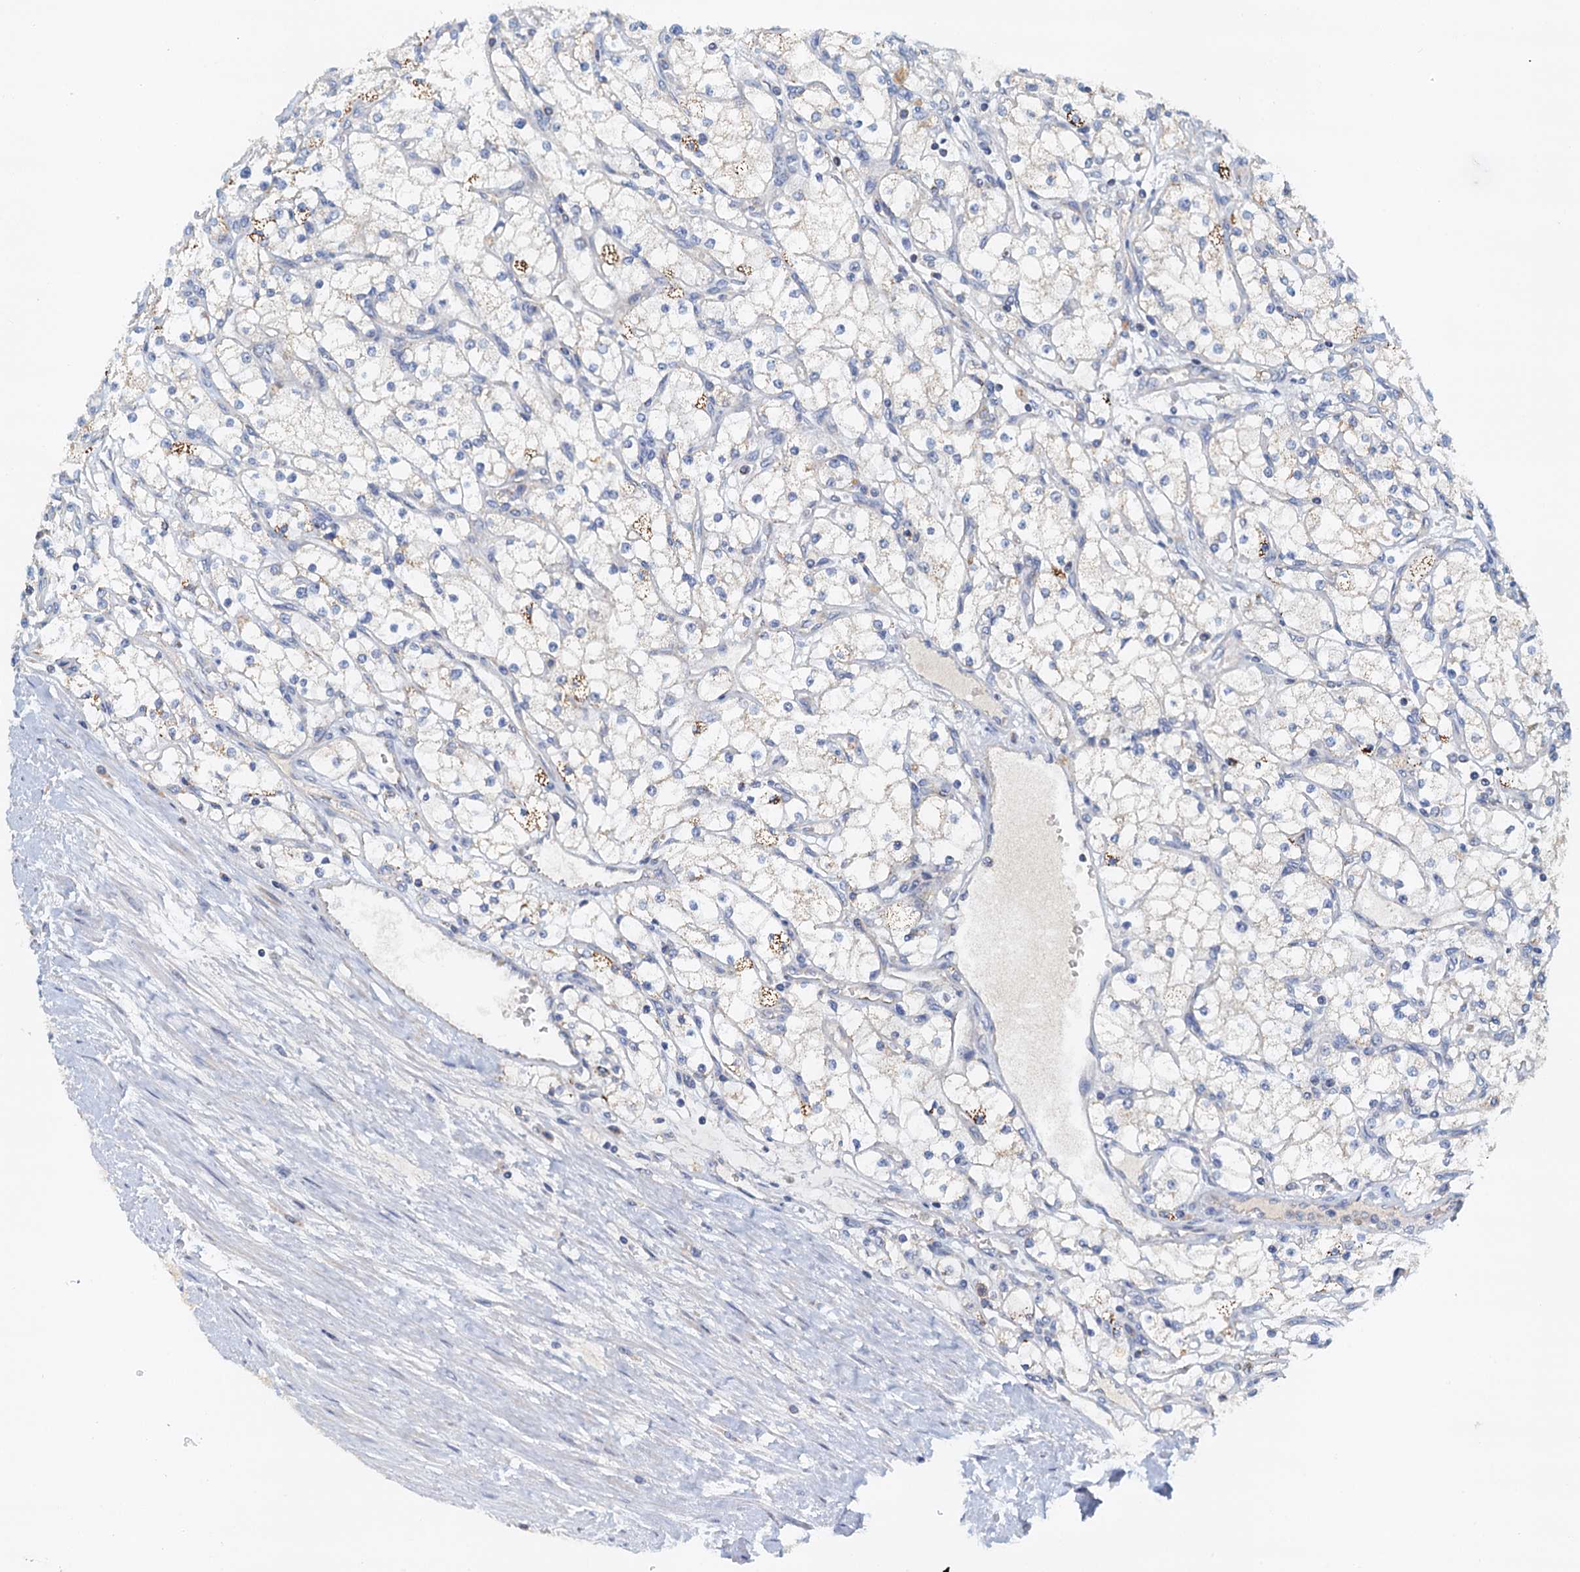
{"staining": {"intensity": "negative", "quantity": "none", "location": "none"}, "tissue": "renal cancer", "cell_type": "Tumor cells", "image_type": "cancer", "snomed": [{"axis": "morphology", "description": "Adenocarcinoma, NOS"}, {"axis": "topography", "description": "Kidney"}], "caption": "This is a micrograph of IHC staining of renal cancer, which shows no positivity in tumor cells.", "gene": "POC1A", "patient": {"sex": "male", "age": 80}}